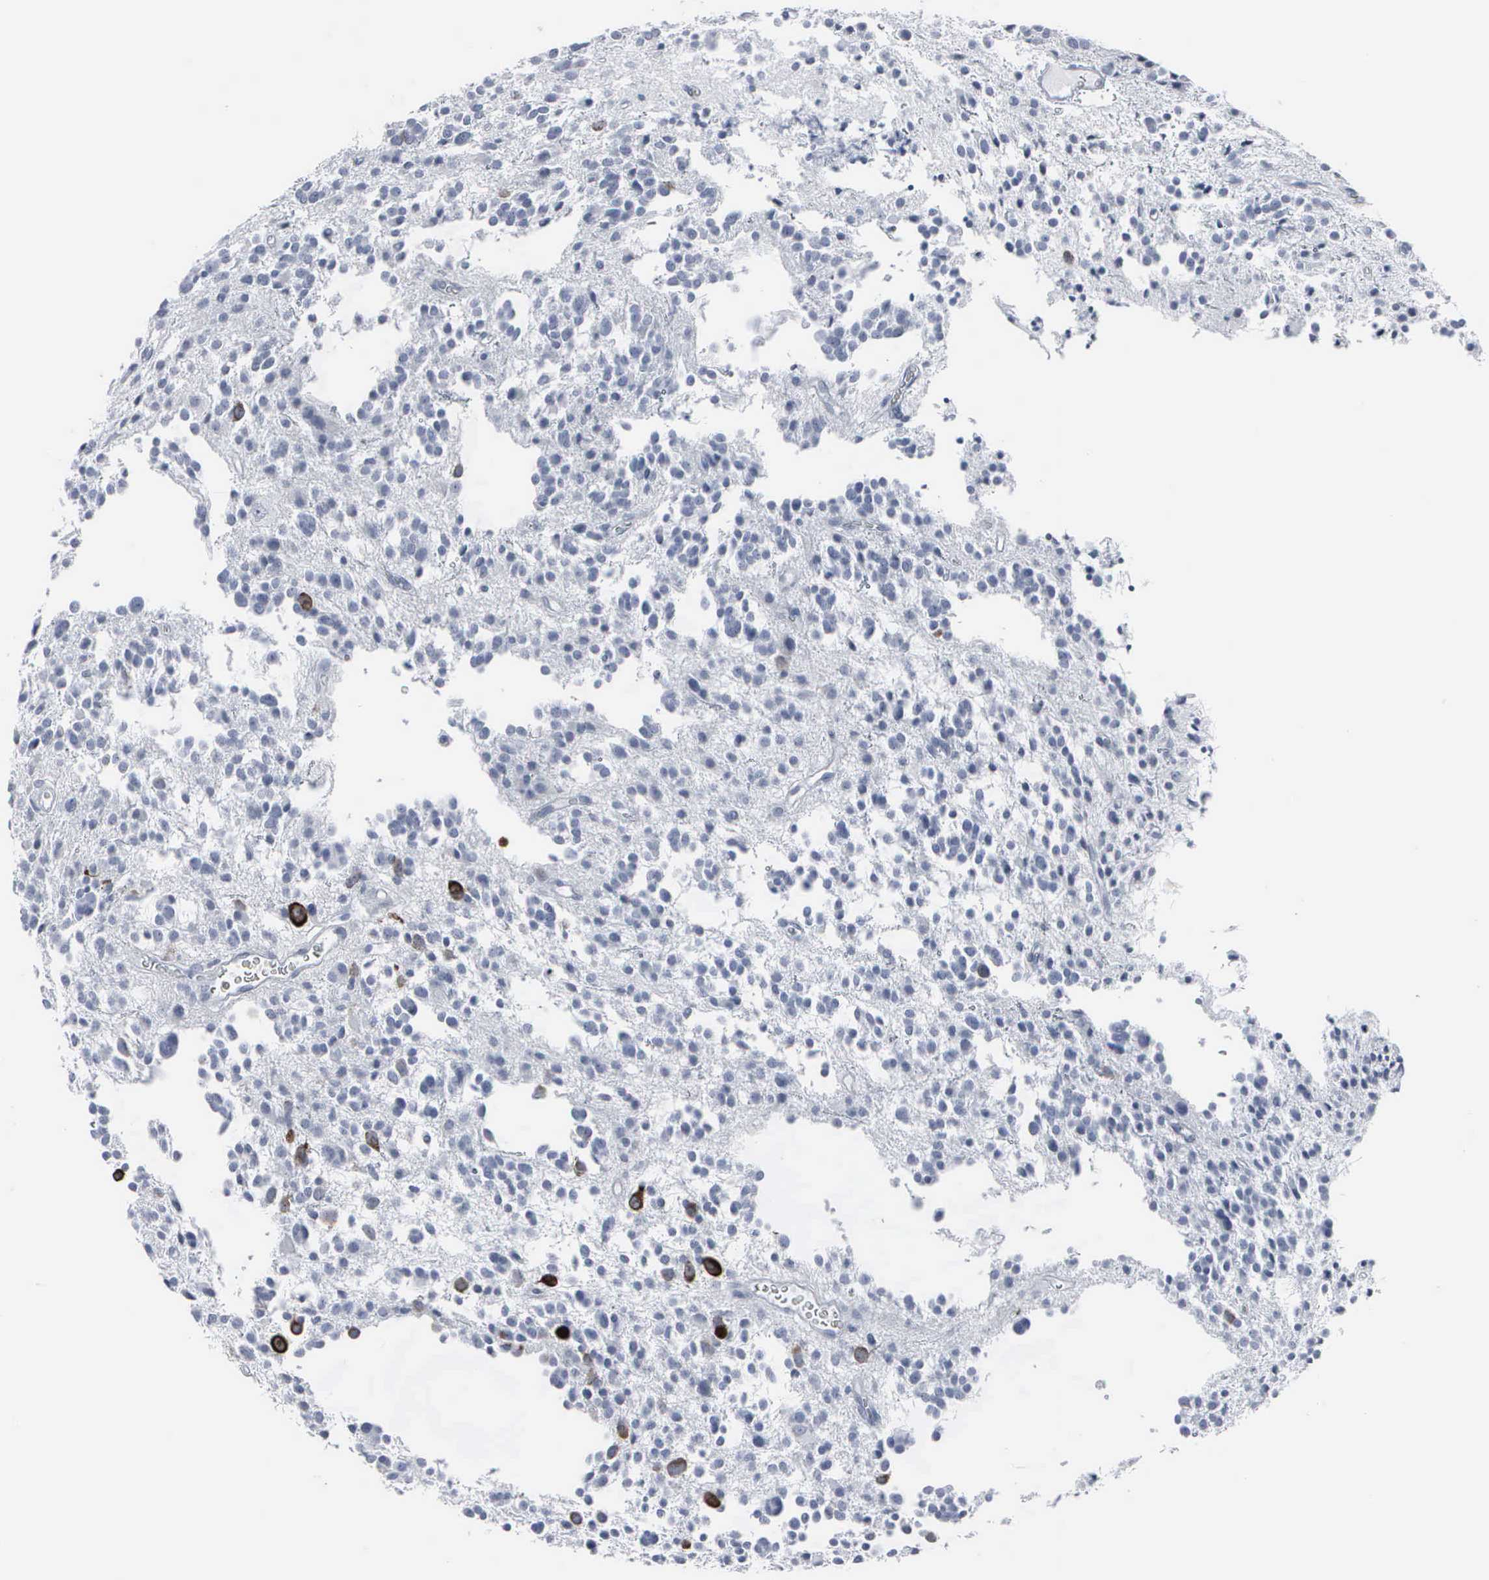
{"staining": {"intensity": "strong", "quantity": "<25%", "location": "cytoplasmic/membranous,nuclear"}, "tissue": "glioma", "cell_type": "Tumor cells", "image_type": "cancer", "snomed": [{"axis": "morphology", "description": "Glioma, malignant, Low grade"}, {"axis": "topography", "description": "Brain"}], "caption": "Immunohistochemistry of human low-grade glioma (malignant) reveals medium levels of strong cytoplasmic/membranous and nuclear staining in approximately <25% of tumor cells.", "gene": "CCNB1", "patient": {"sex": "female", "age": 36}}